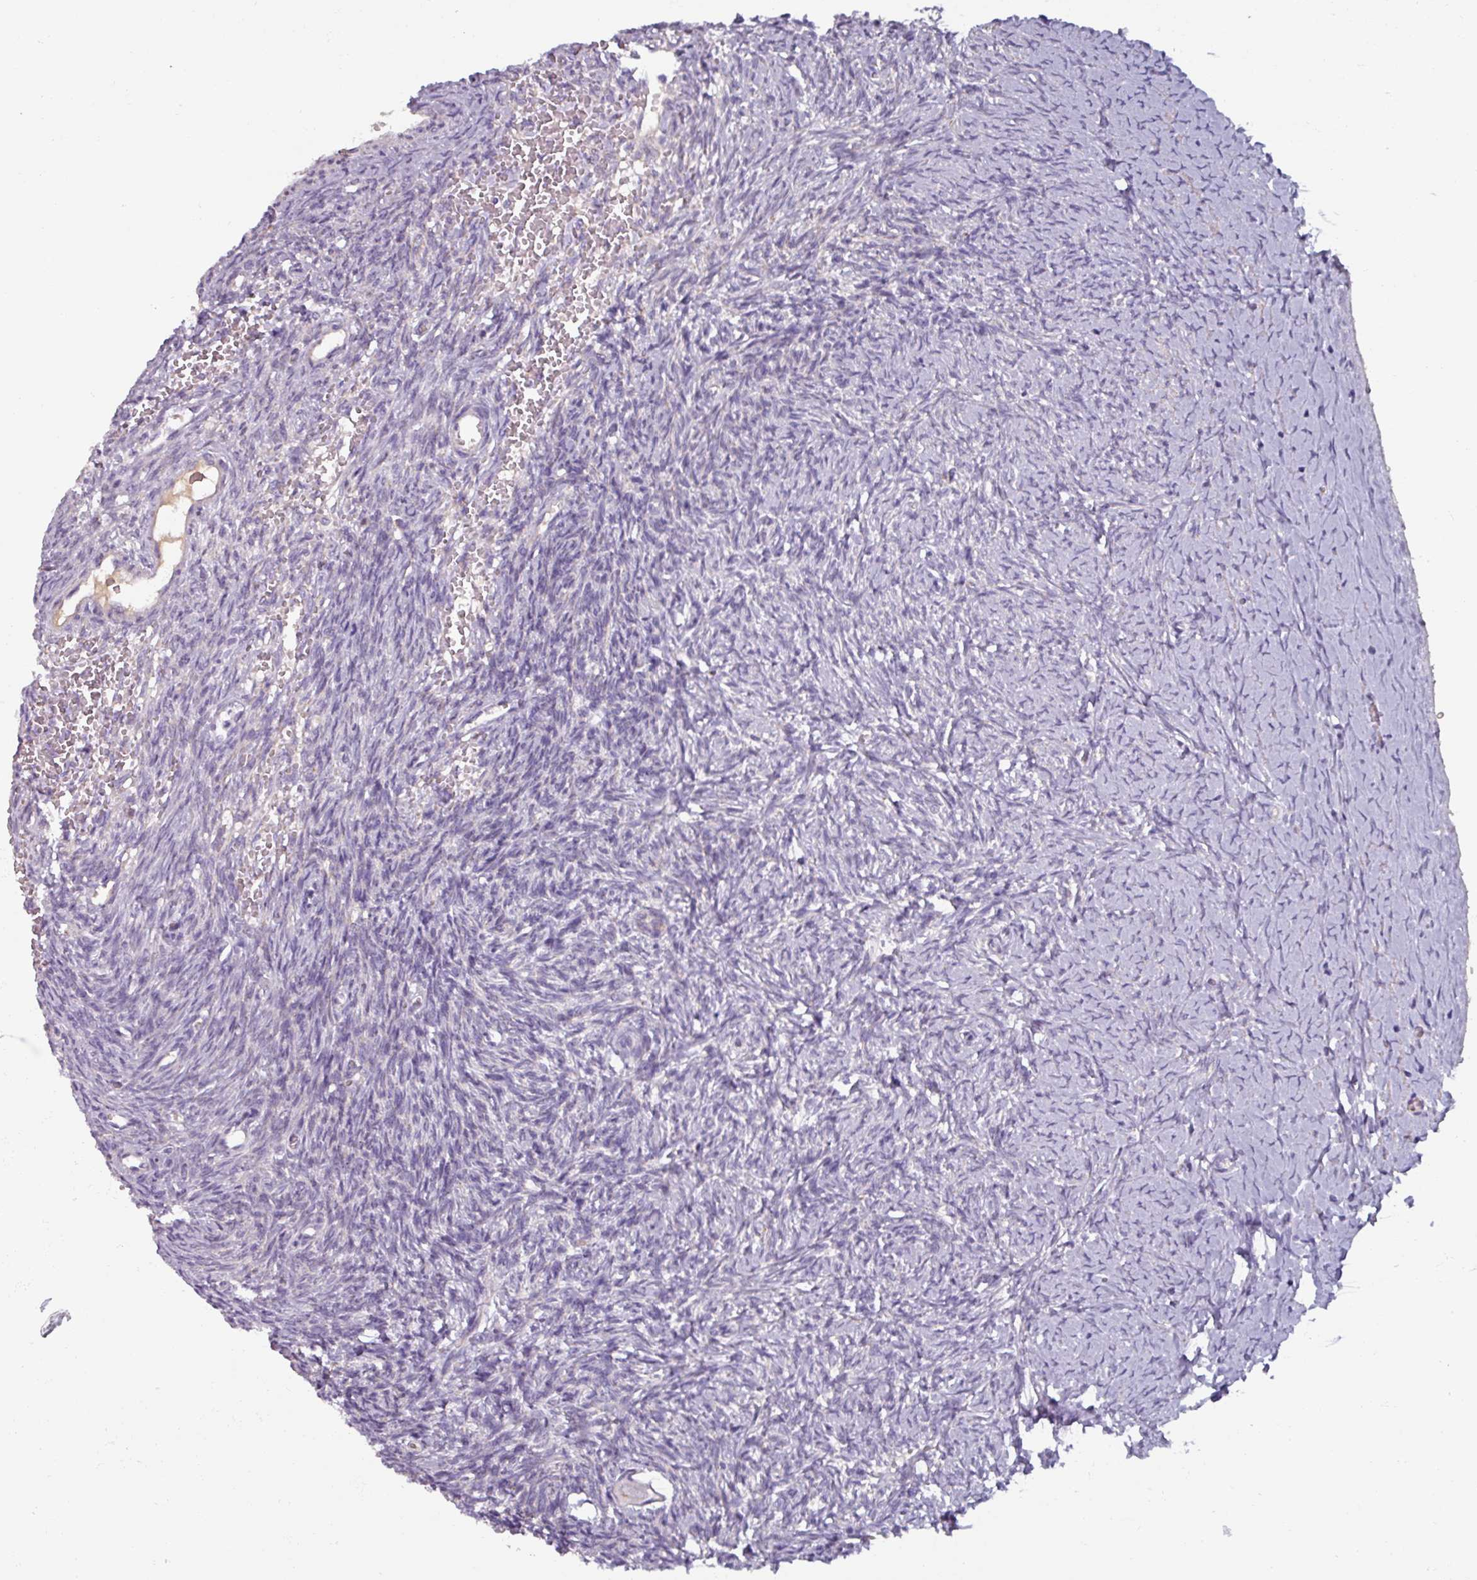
{"staining": {"intensity": "negative", "quantity": "none", "location": "none"}, "tissue": "ovary", "cell_type": "Follicle cells", "image_type": "normal", "snomed": [{"axis": "morphology", "description": "Normal tissue, NOS"}, {"axis": "topography", "description": "Ovary"}], "caption": "DAB (3,3'-diaminobenzidine) immunohistochemical staining of normal human ovary exhibits no significant staining in follicle cells. (Stains: DAB (3,3'-diaminobenzidine) immunohistochemistry (IHC) with hematoxylin counter stain, Microscopy: brightfield microscopy at high magnification).", "gene": "SPESP1", "patient": {"sex": "female", "age": 39}}